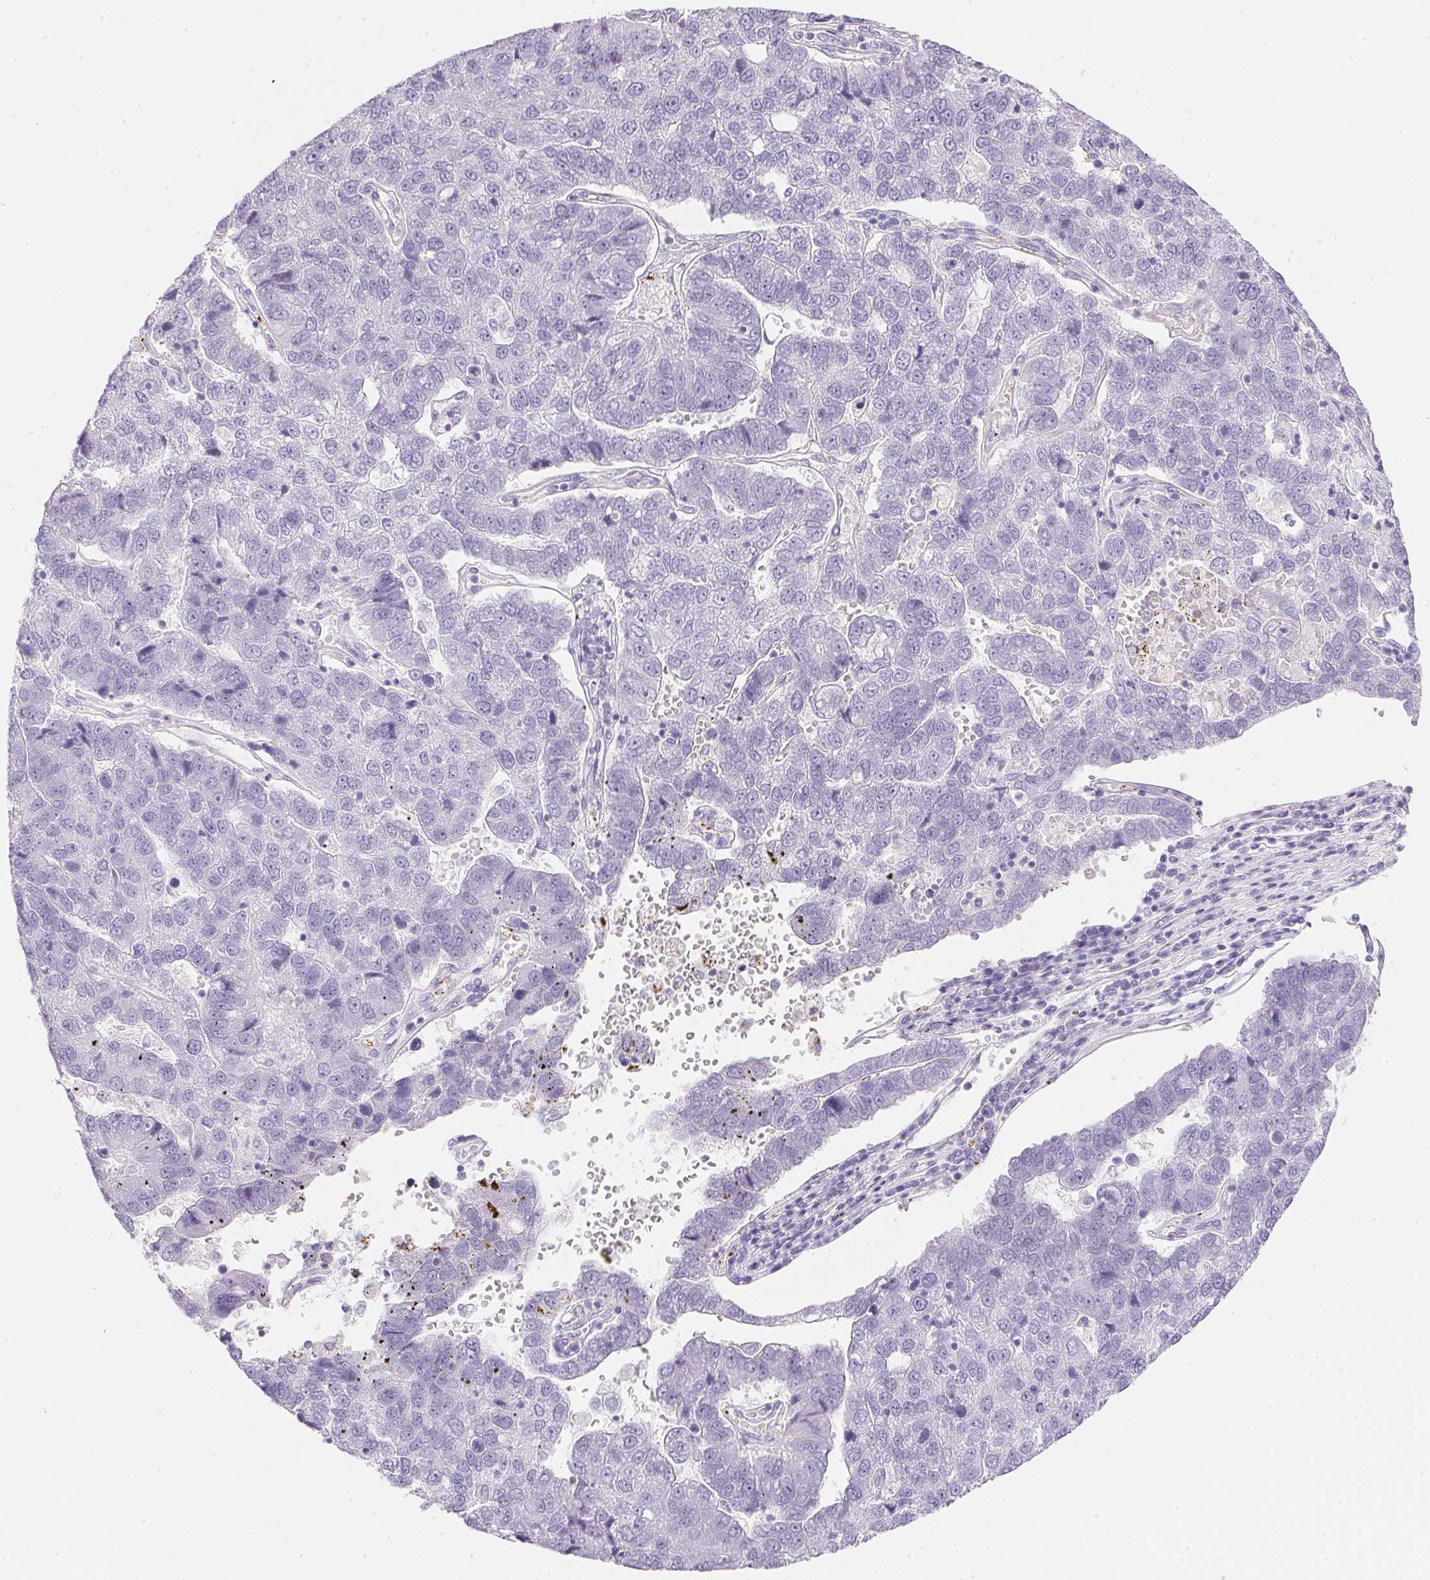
{"staining": {"intensity": "negative", "quantity": "none", "location": "none"}, "tissue": "pancreatic cancer", "cell_type": "Tumor cells", "image_type": "cancer", "snomed": [{"axis": "morphology", "description": "Adenocarcinoma, NOS"}, {"axis": "topography", "description": "Pancreas"}], "caption": "Immunohistochemical staining of human pancreatic cancer demonstrates no significant staining in tumor cells.", "gene": "KCNE2", "patient": {"sex": "female", "age": 61}}